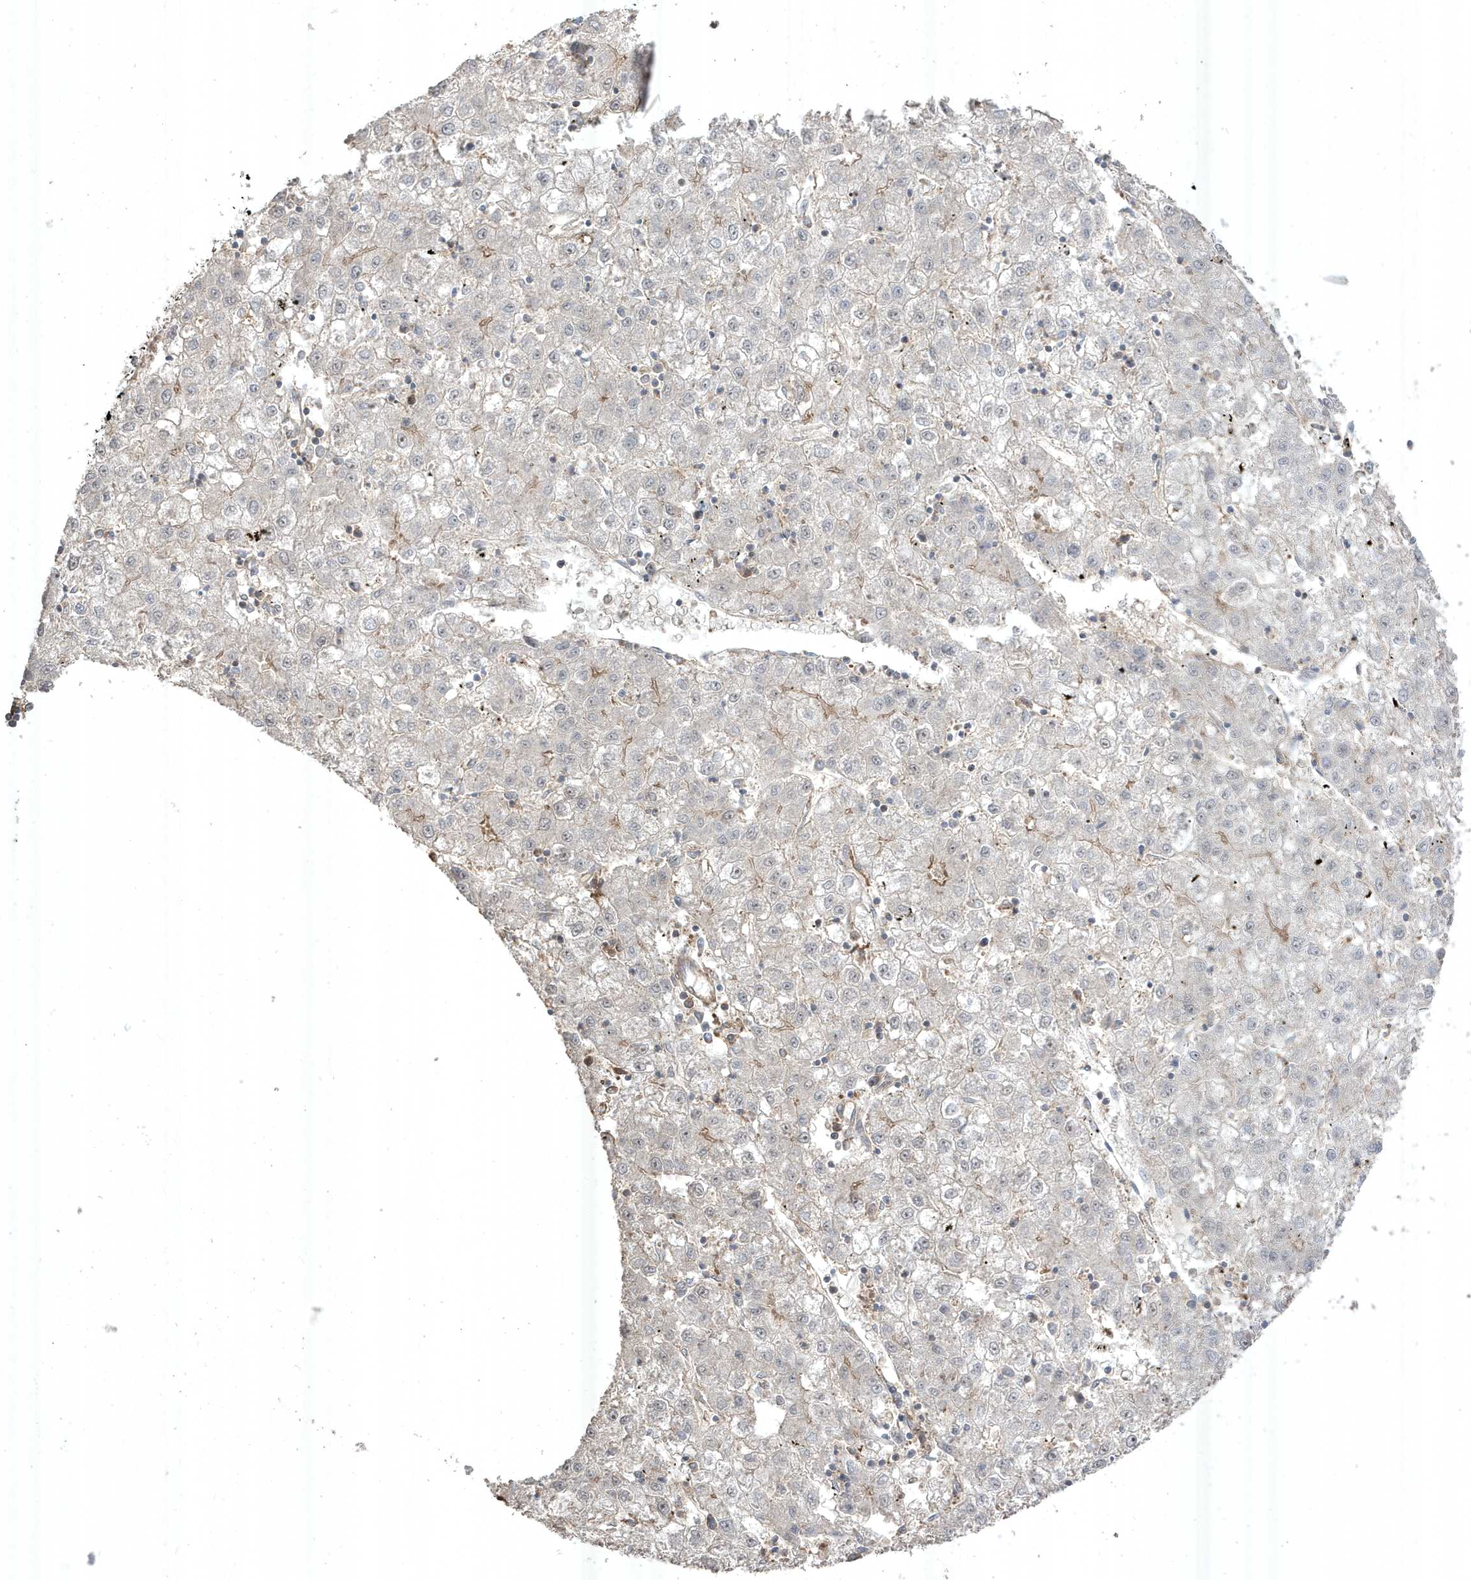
{"staining": {"intensity": "weak", "quantity": "<25%", "location": "cytoplasmic/membranous"}, "tissue": "liver cancer", "cell_type": "Tumor cells", "image_type": "cancer", "snomed": [{"axis": "morphology", "description": "Carcinoma, Hepatocellular, NOS"}, {"axis": "topography", "description": "Liver"}], "caption": "Hepatocellular carcinoma (liver) stained for a protein using IHC demonstrates no expression tumor cells.", "gene": "CETN3", "patient": {"sex": "male", "age": 72}}